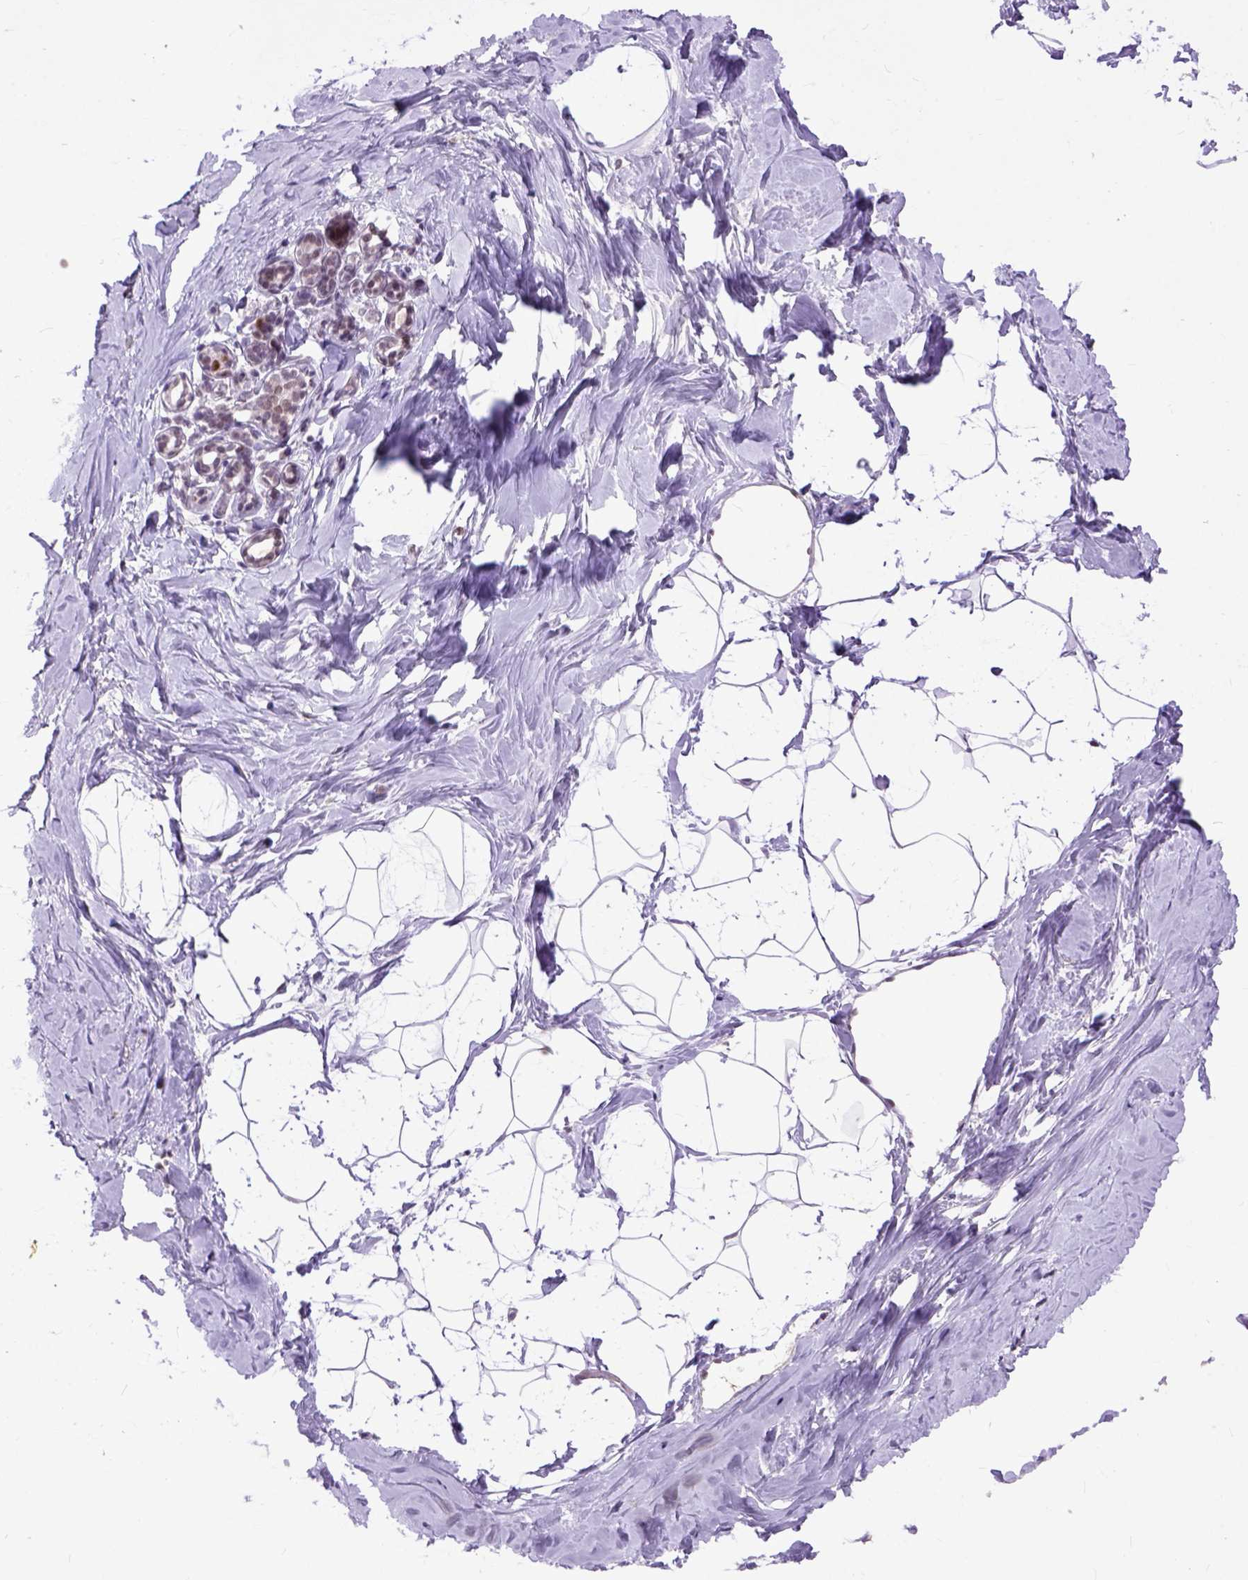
{"staining": {"intensity": "negative", "quantity": "none", "location": "none"}, "tissue": "breast", "cell_type": "Adipocytes", "image_type": "normal", "snomed": [{"axis": "morphology", "description": "Normal tissue, NOS"}, {"axis": "topography", "description": "Breast"}], "caption": "Micrograph shows no protein staining in adipocytes of benign breast. The staining is performed using DAB (3,3'-diaminobenzidine) brown chromogen with nuclei counter-stained in using hematoxylin.", "gene": "RCC2", "patient": {"sex": "female", "age": 32}}